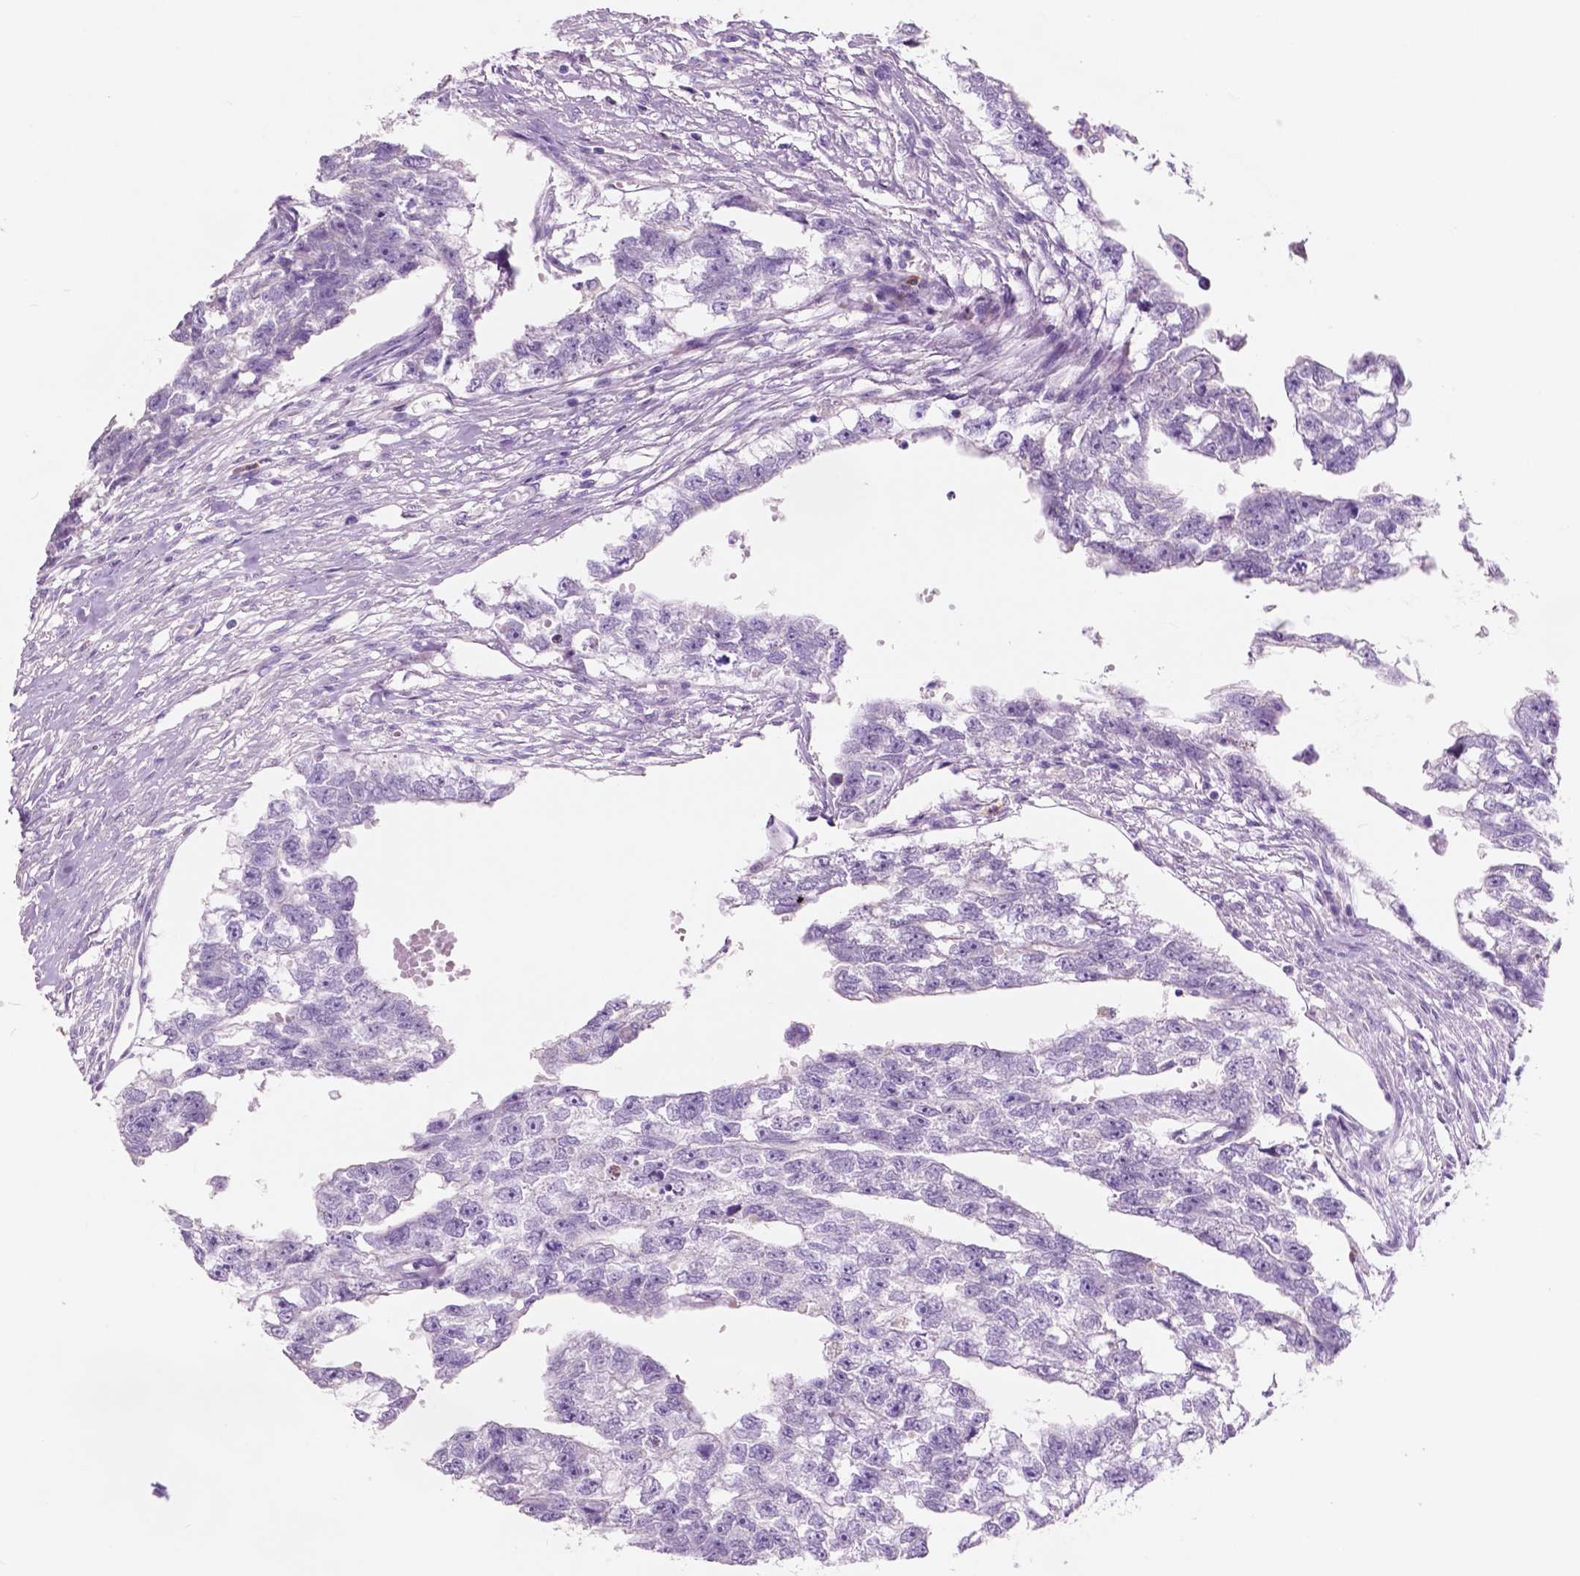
{"staining": {"intensity": "negative", "quantity": "none", "location": "none"}, "tissue": "testis cancer", "cell_type": "Tumor cells", "image_type": "cancer", "snomed": [{"axis": "morphology", "description": "Carcinoma, Embryonal, NOS"}, {"axis": "morphology", "description": "Teratoma, malignant, NOS"}, {"axis": "topography", "description": "Testis"}], "caption": "IHC photomicrograph of neoplastic tissue: human testis malignant teratoma stained with DAB displays no significant protein positivity in tumor cells.", "gene": "CUZD1", "patient": {"sex": "male", "age": 44}}